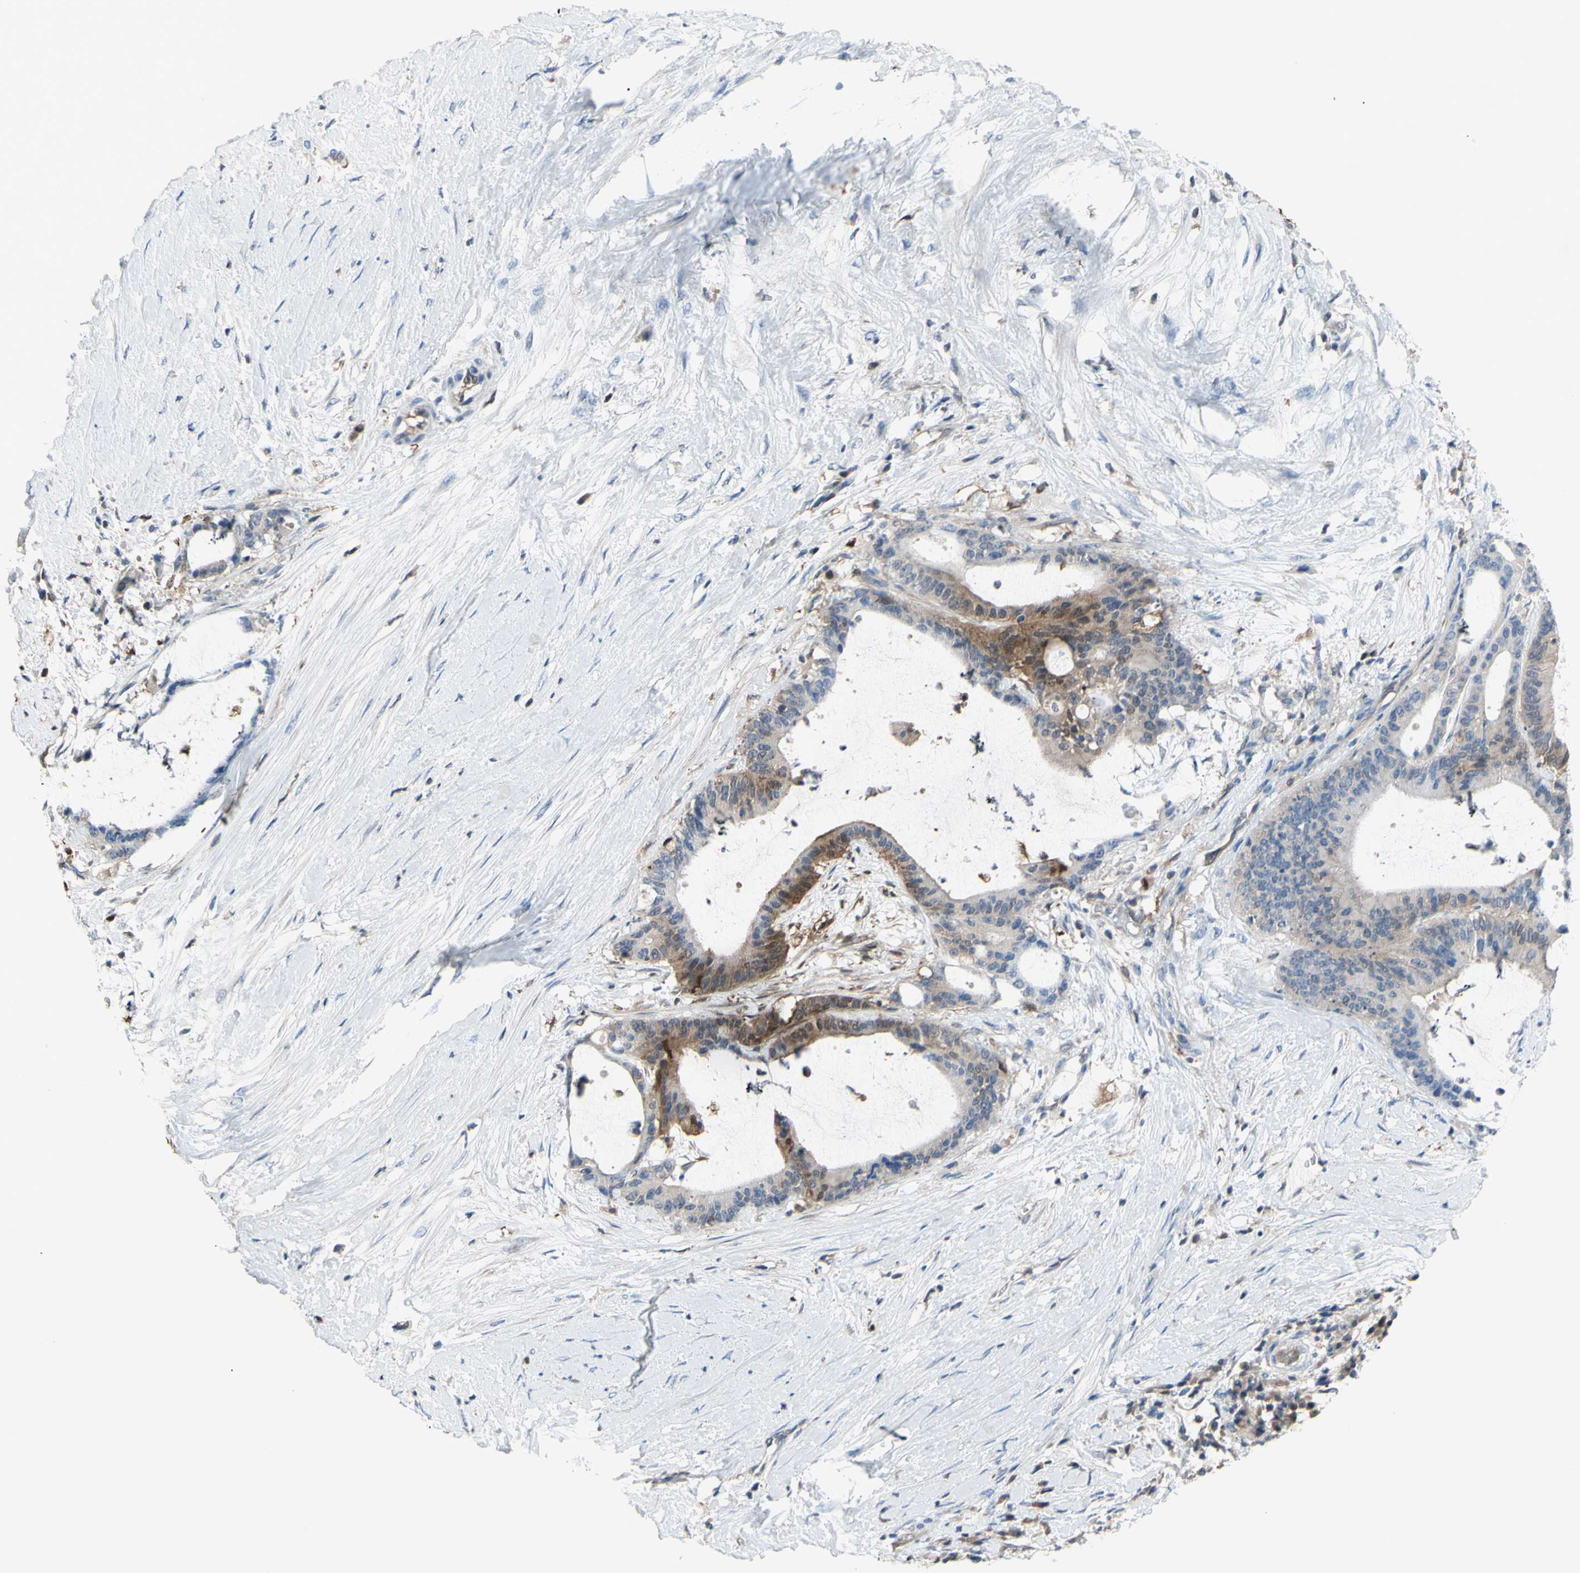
{"staining": {"intensity": "moderate", "quantity": "<25%", "location": "cytoplasmic/membranous"}, "tissue": "liver cancer", "cell_type": "Tumor cells", "image_type": "cancer", "snomed": [{"axis": "morphology", "description": "Cholangiocarcinoma"}, {"axis": "topography", "description": "Liver"}], "caption": "Moderate cytoplasmic/membranous staining is appreciated in approximately <25% of tumor cells in liver cancer (cholangiocarcinoma).", "gene": "UPK3B", "patient": {"sex": "female", "age": 73}}